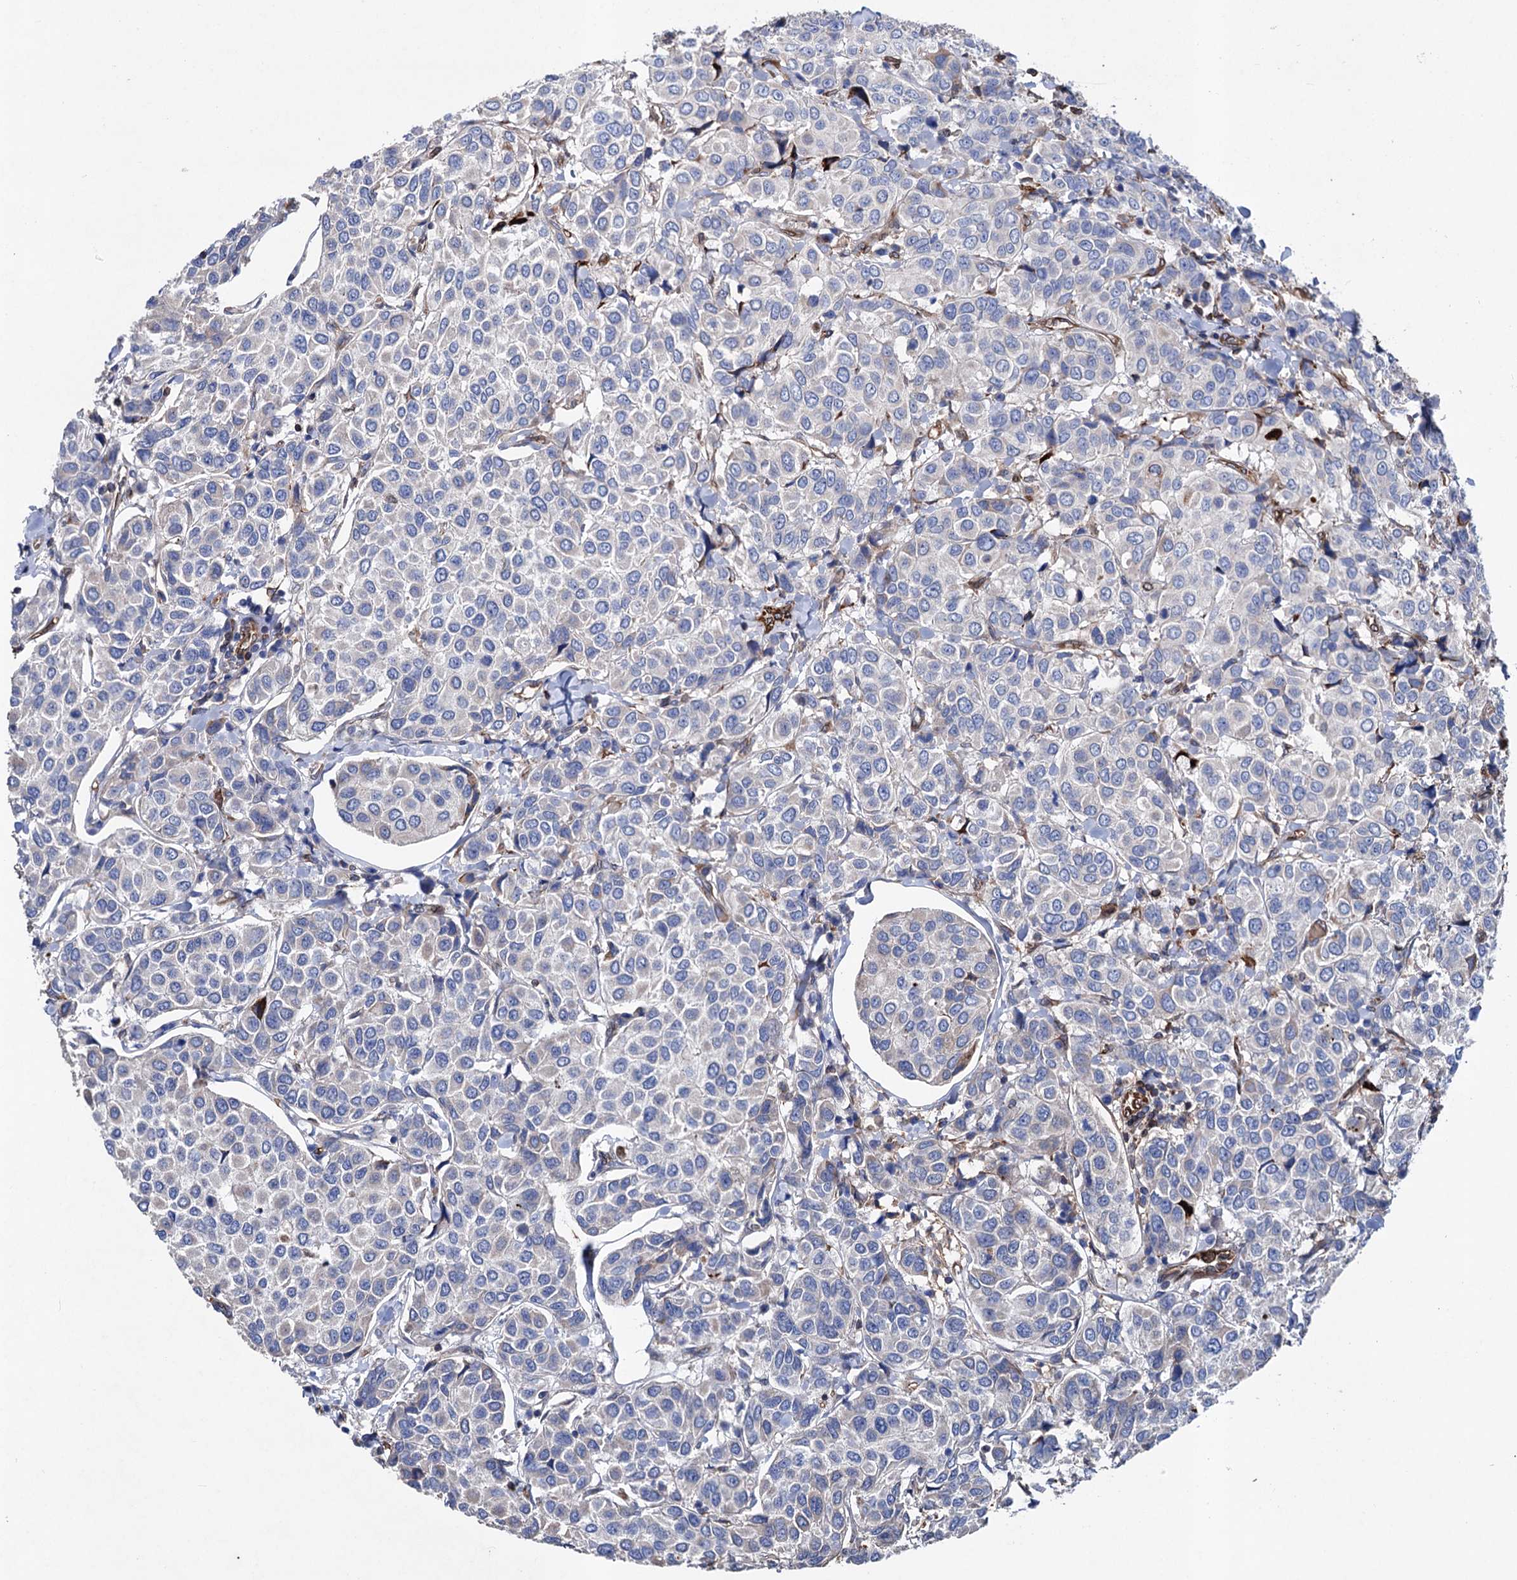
{"staining": {"intensity": "weak", "quantity": "<25%", "location": "cytoplasmic/membranous"}, "tissue": "breast cancer", "cell_type": "Tumor cells", "image_type": "cancer", "snomed": [{"axis": "morphology", "description": "Duct carcinoma"}, {"axis": "topography", "description": "Breast"}], "caption": "This is a photomicrograph of IHC staining of invasive ductal carcinoma (breast), which shows no expression in tumor cells.", "gene": "STING1", "patient": {"sex": "female", "age": 55}}